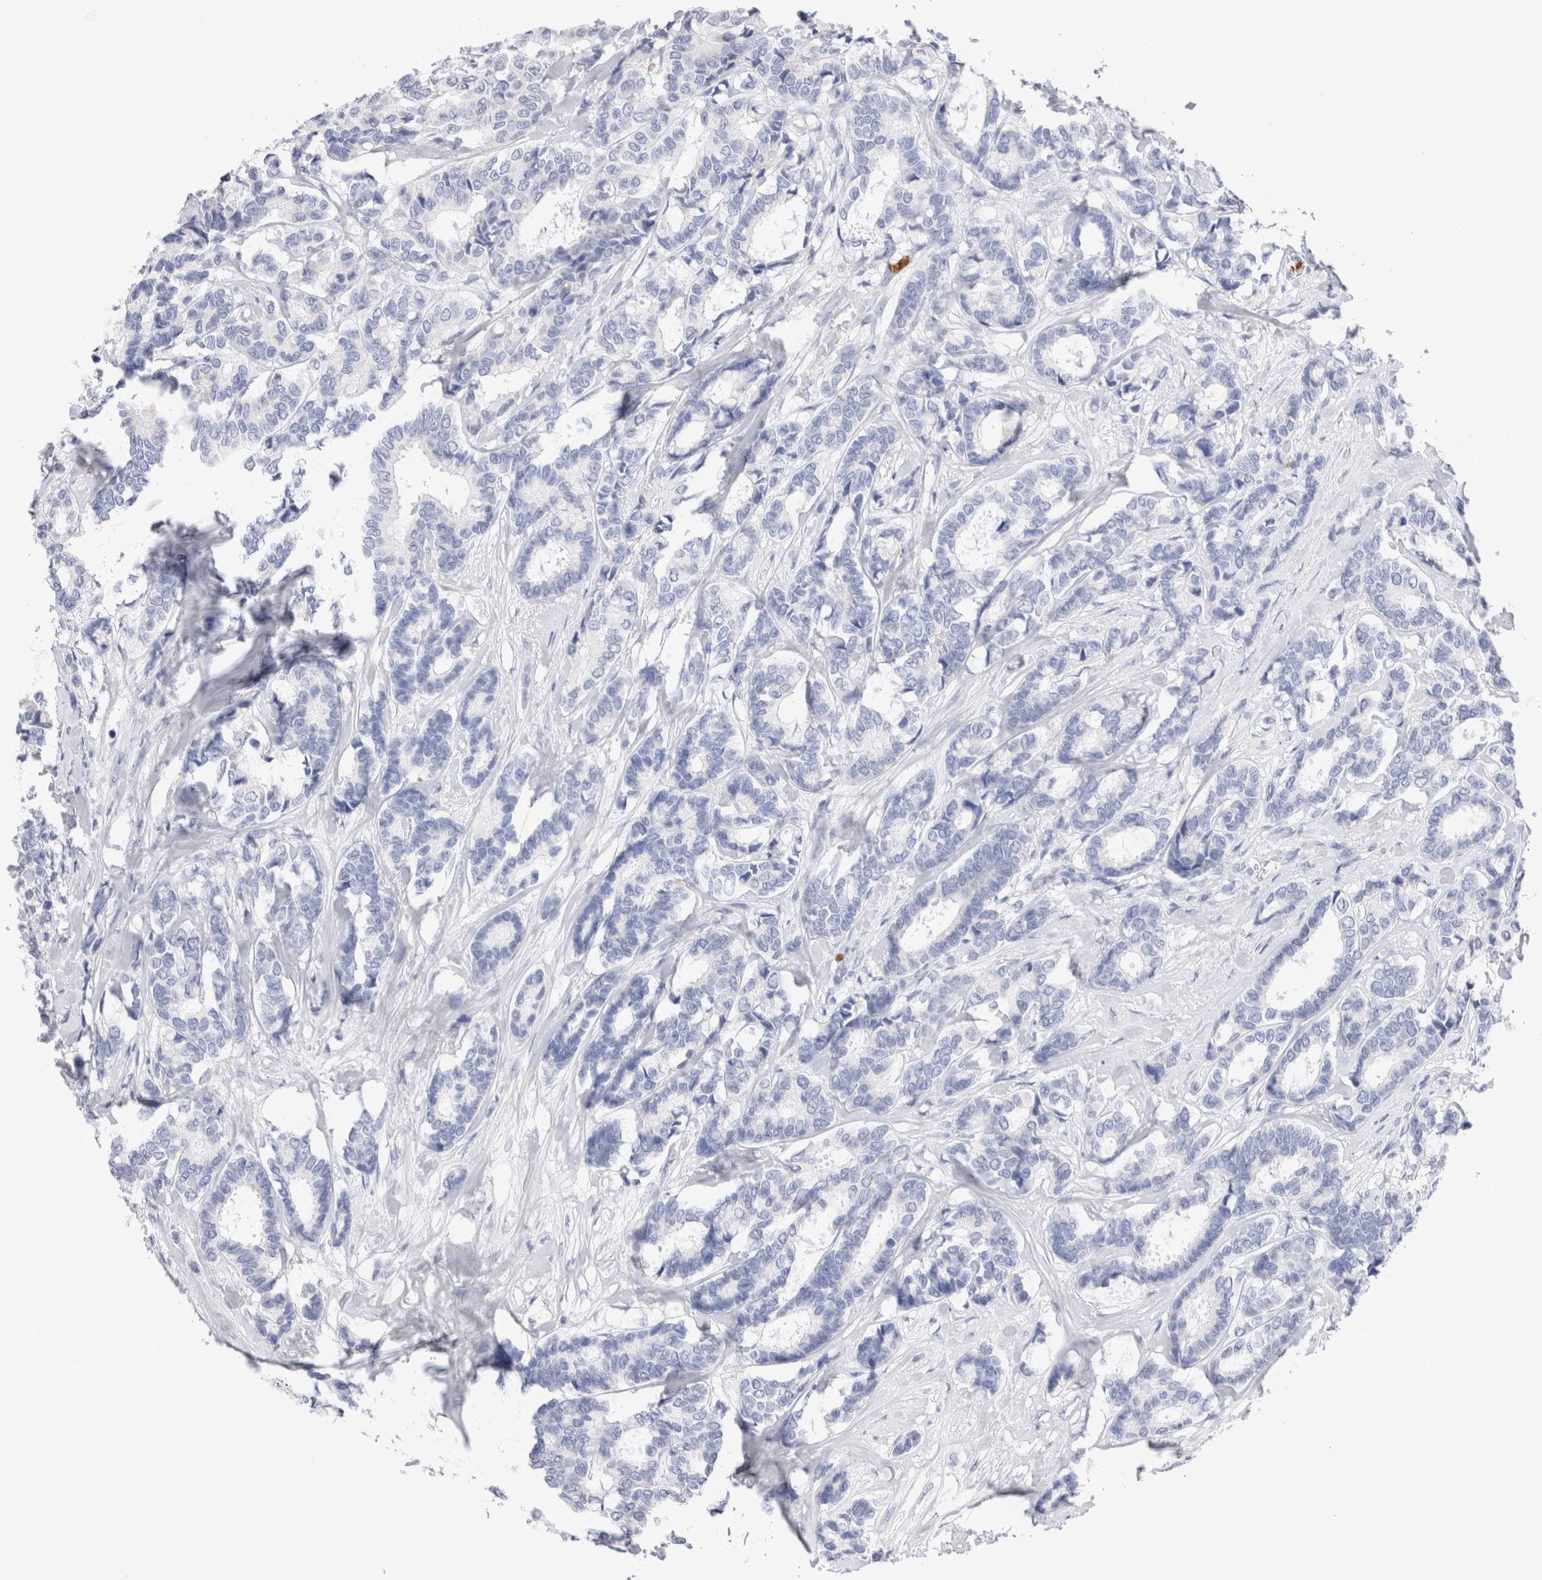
{"staining": {"intensity": "negative", "quantity": "none", "location": "none"}, "tissue": "breast cancer", "cell_type": "Tumor cells", "image_type": "cancer", "snomed": [{"axis": "morphology", "description": "Duct carcinoma"}, {"axis": "topography", "description": "Breast"}], "caption": "This histopathology image is of breast invasive ductal carcinoma stained with IHC to label a protein in brown with the nuclei are counter-stained blue. There is no staining in tumor cells.", "gene": "SLC10A5", "patient": {"sex": "female", "age": 87}}